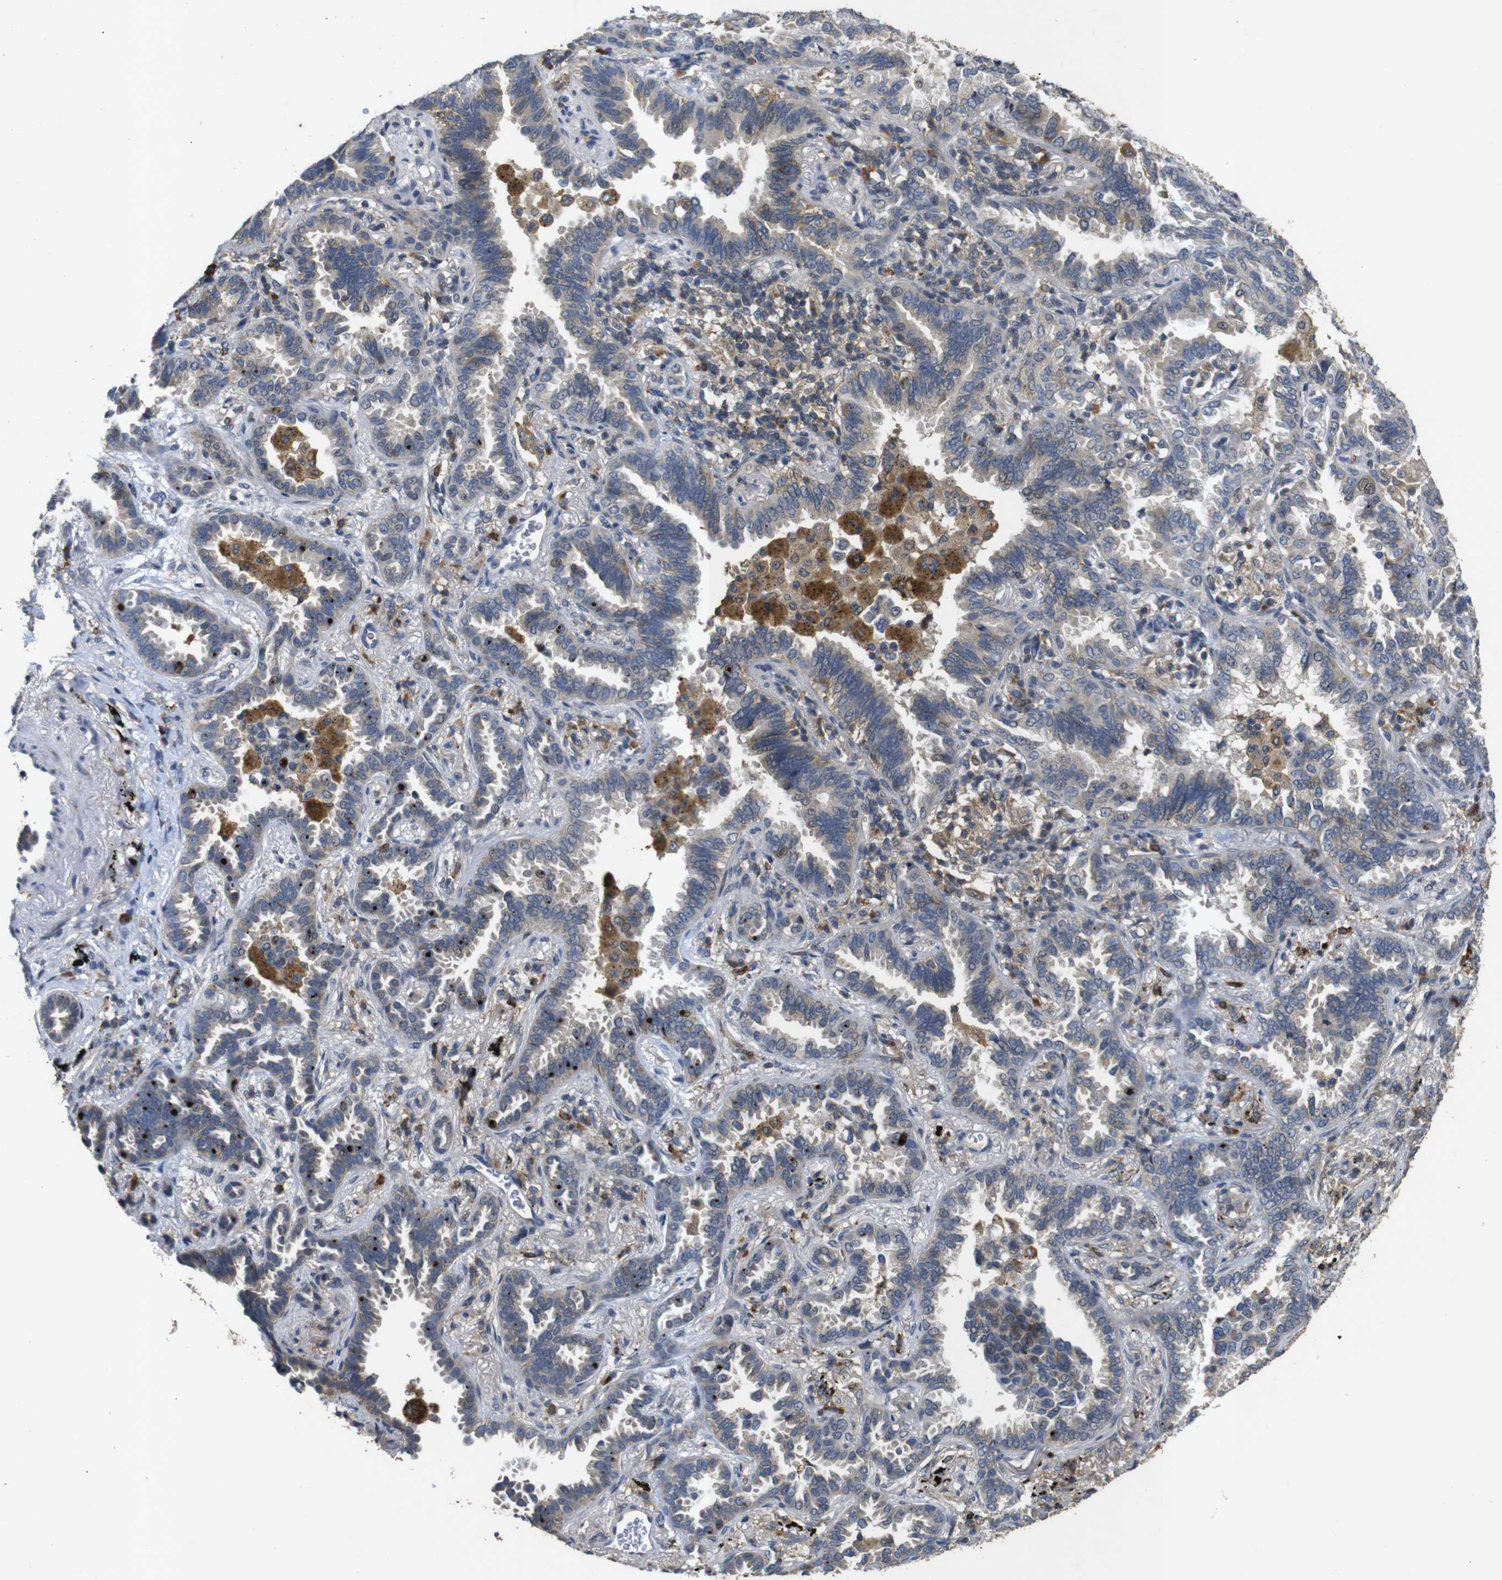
{"staining": {"intensity": "moderate", "quantity": "25%-75%", "location": "cytoplasmic/membranous"}, "tissue": "lung cancer", "cell_type": "Tumor cells", "image_type": "cancer", "snomed": [{"axis": "morphology", "description": "Normal tissue, NOS"}, {"axis": "morphology", "description": "Adenocarcinoma, NOS"}, {"axis": "topography", "description": "Lung"}], "caption": "Tumor cells show moderate cytoplasmic/membranous staining in approximately 25%-75% of cells in lung adenocarcinoma.", "gene": "MAGI2", "patient": {"sex": "male", "age": 59}}